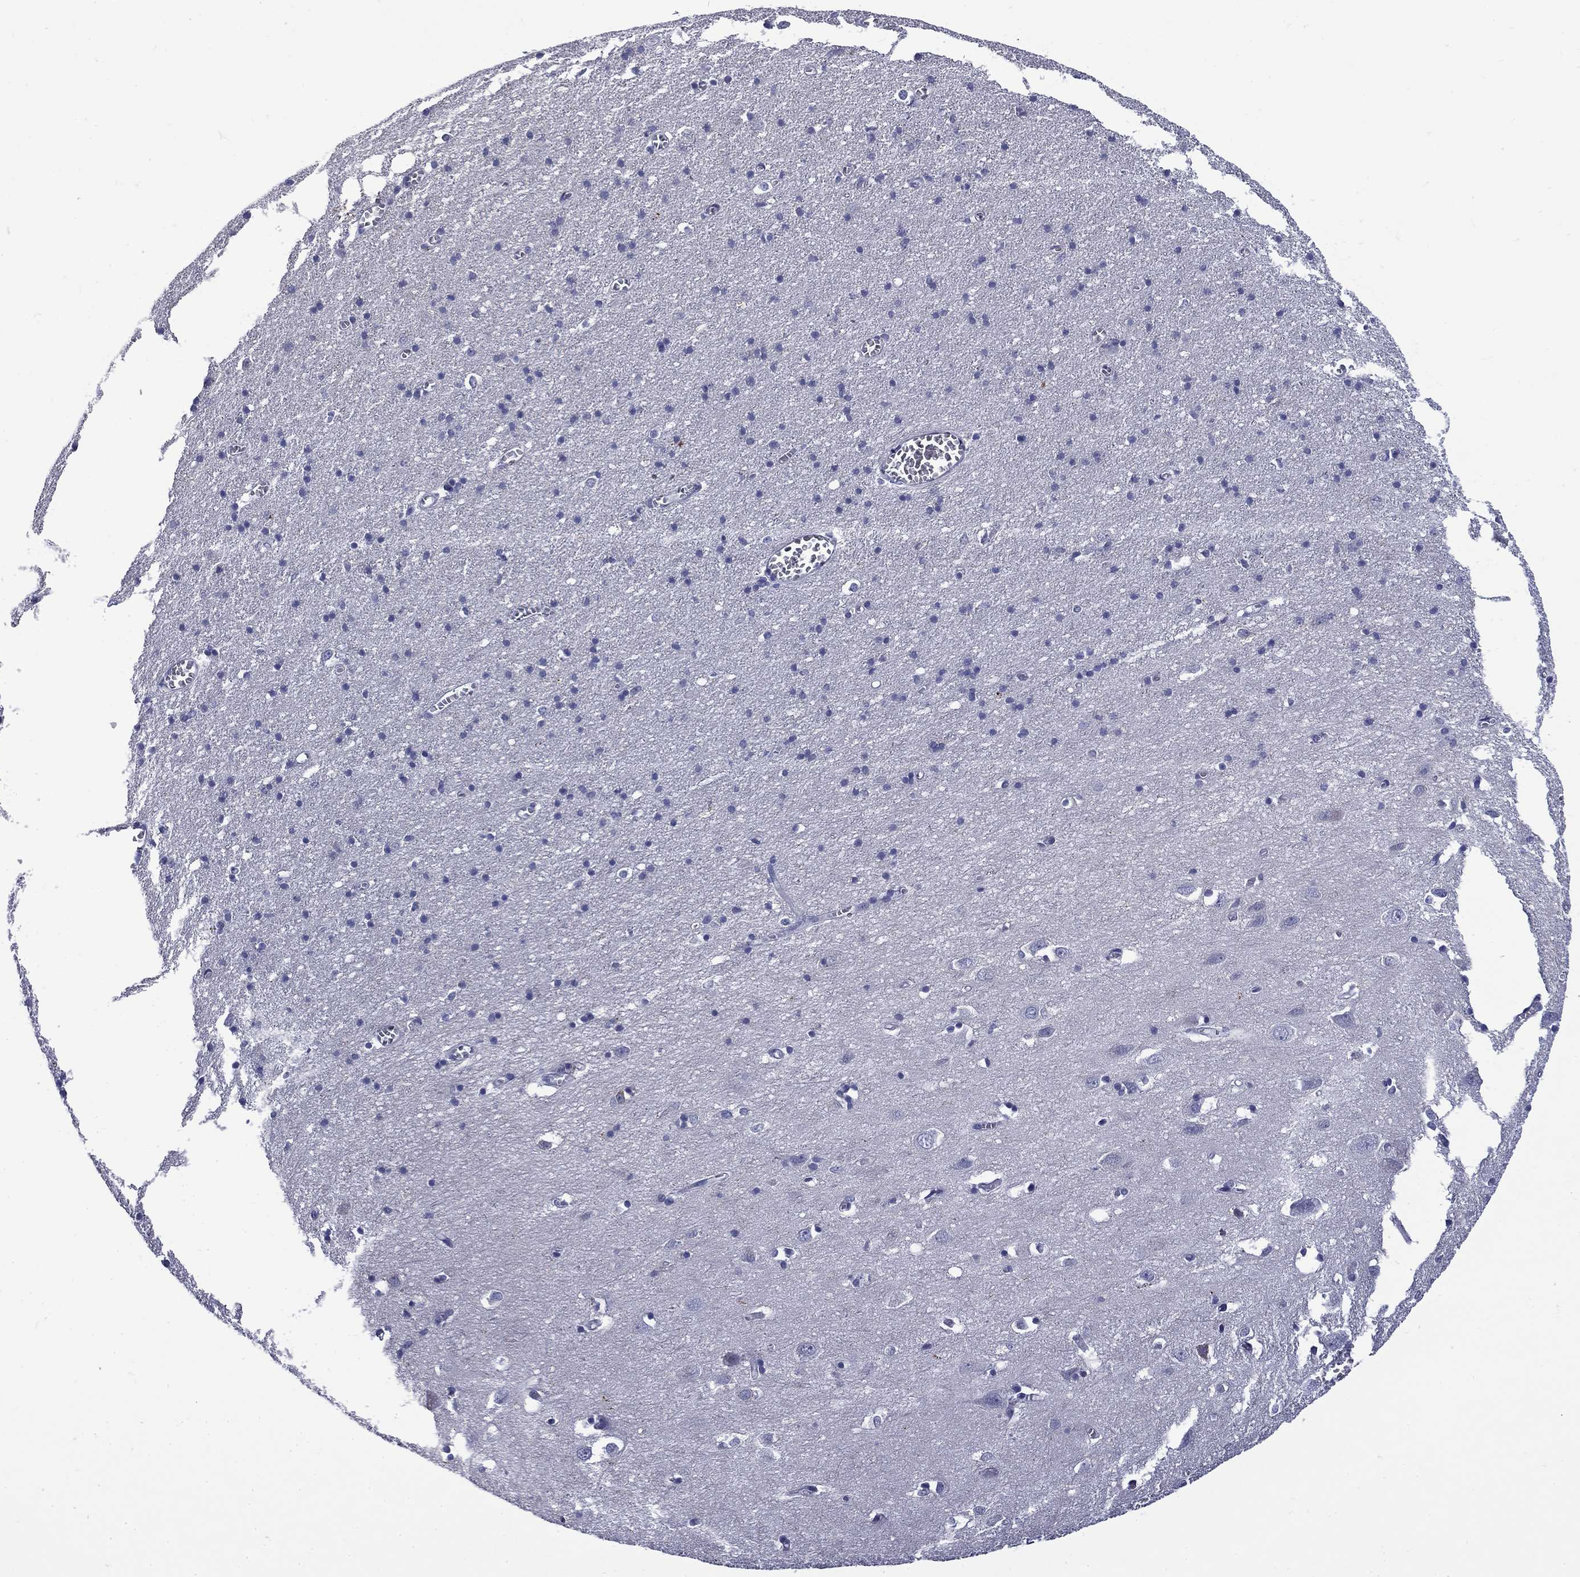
{"staining": {"intensity": "negative", "quantity": "none", "location": "none"}, "tissue": "cerebral cortex", "cell_type": "Endothelial cells", "image_type": "normal", "snomed": [{"axis": "morphology", "description": "Normal tissue, NOS"}, {"axis": "topography", "description": "Cerebral cortex"}], "caption": "A micrograph of cerebral cortex stained for a protein demonstrates no brown staining in endothelial cells. (Brightfield microscopy of DAB (3,3'-diaminobenzidine) IHC at high magnification).", "gene": "MGARP", "patient": {"sex": "male", "age": 70}}